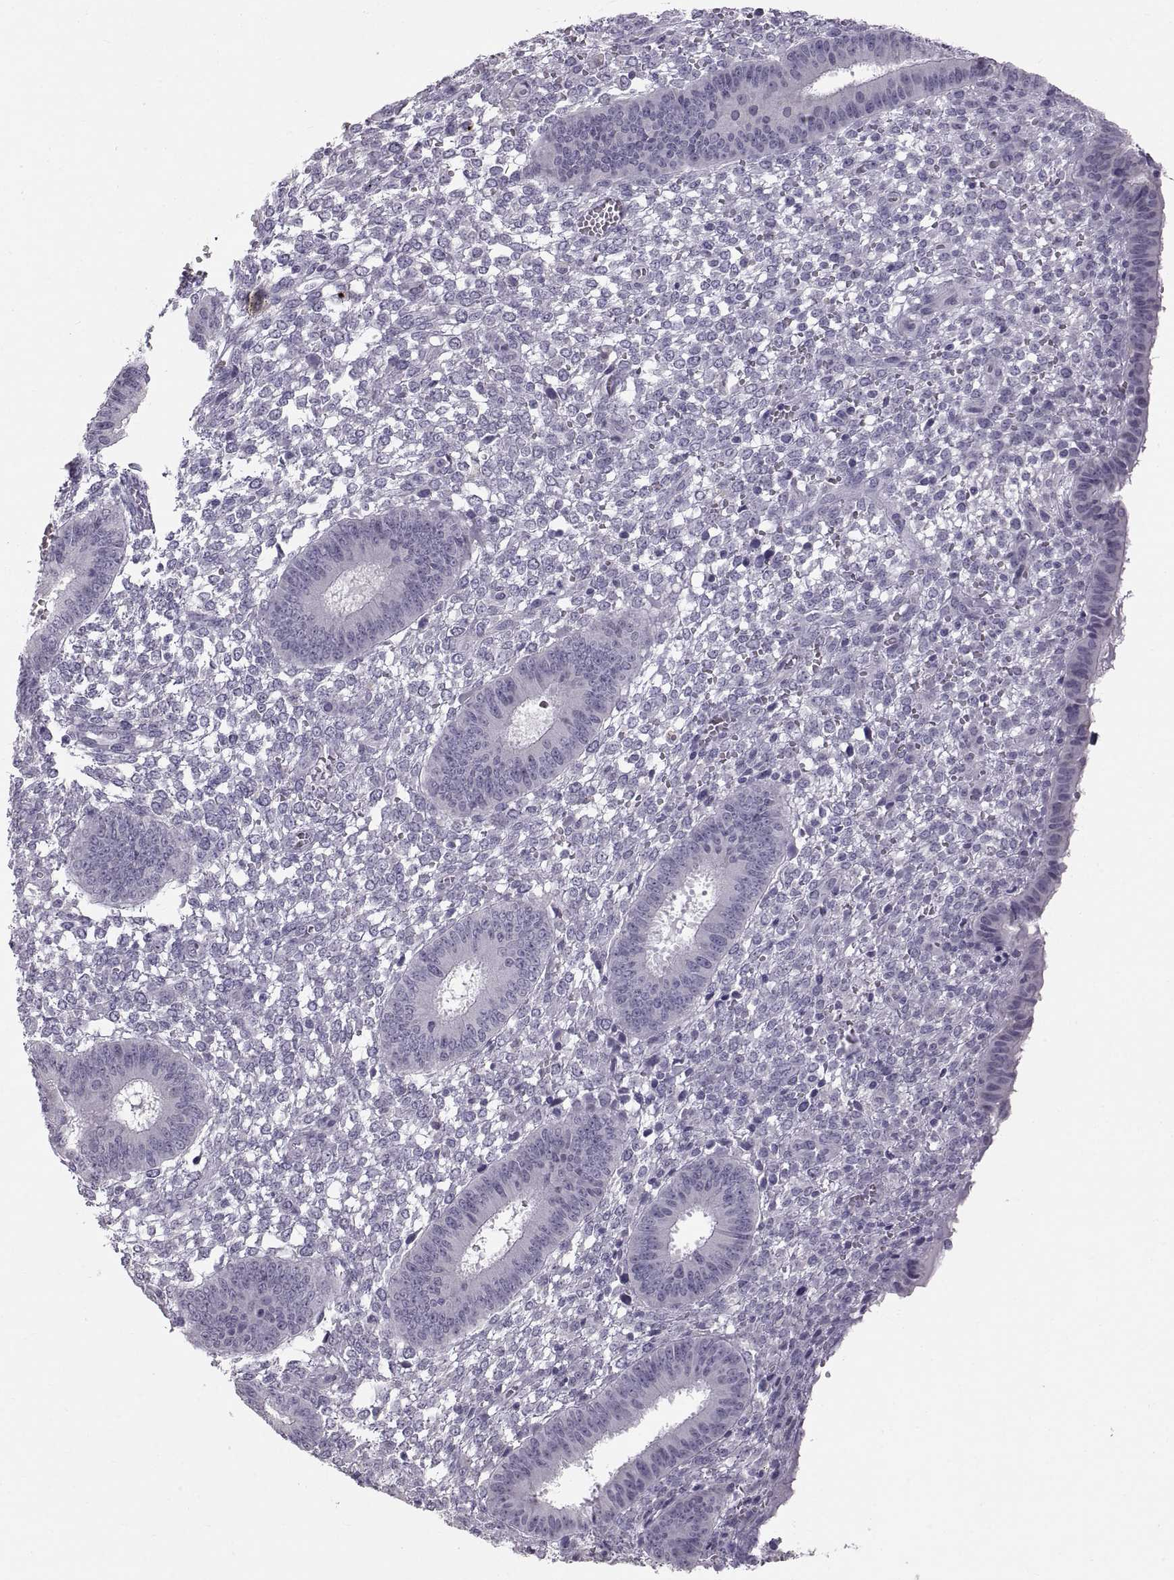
{"staining": {"intensity": "negative", "quantity": "none", "location": "none"}, "tissue": "endometrium", "cell_type": "Cells in endometrial stroma", "image_type": "normal", "snomed": [{"axis": "morphology", "description": "Normal tissue, NOS"}, {"axis": "topography", "description": "Endometrium"}], "caption": "Endometrium stained for a protein using immunohistochemistry (IHC) exhibits no staining cells in endometrial stroma.", "gene": "SPACDR", "patient": {"sex": "female", "age": 42}}